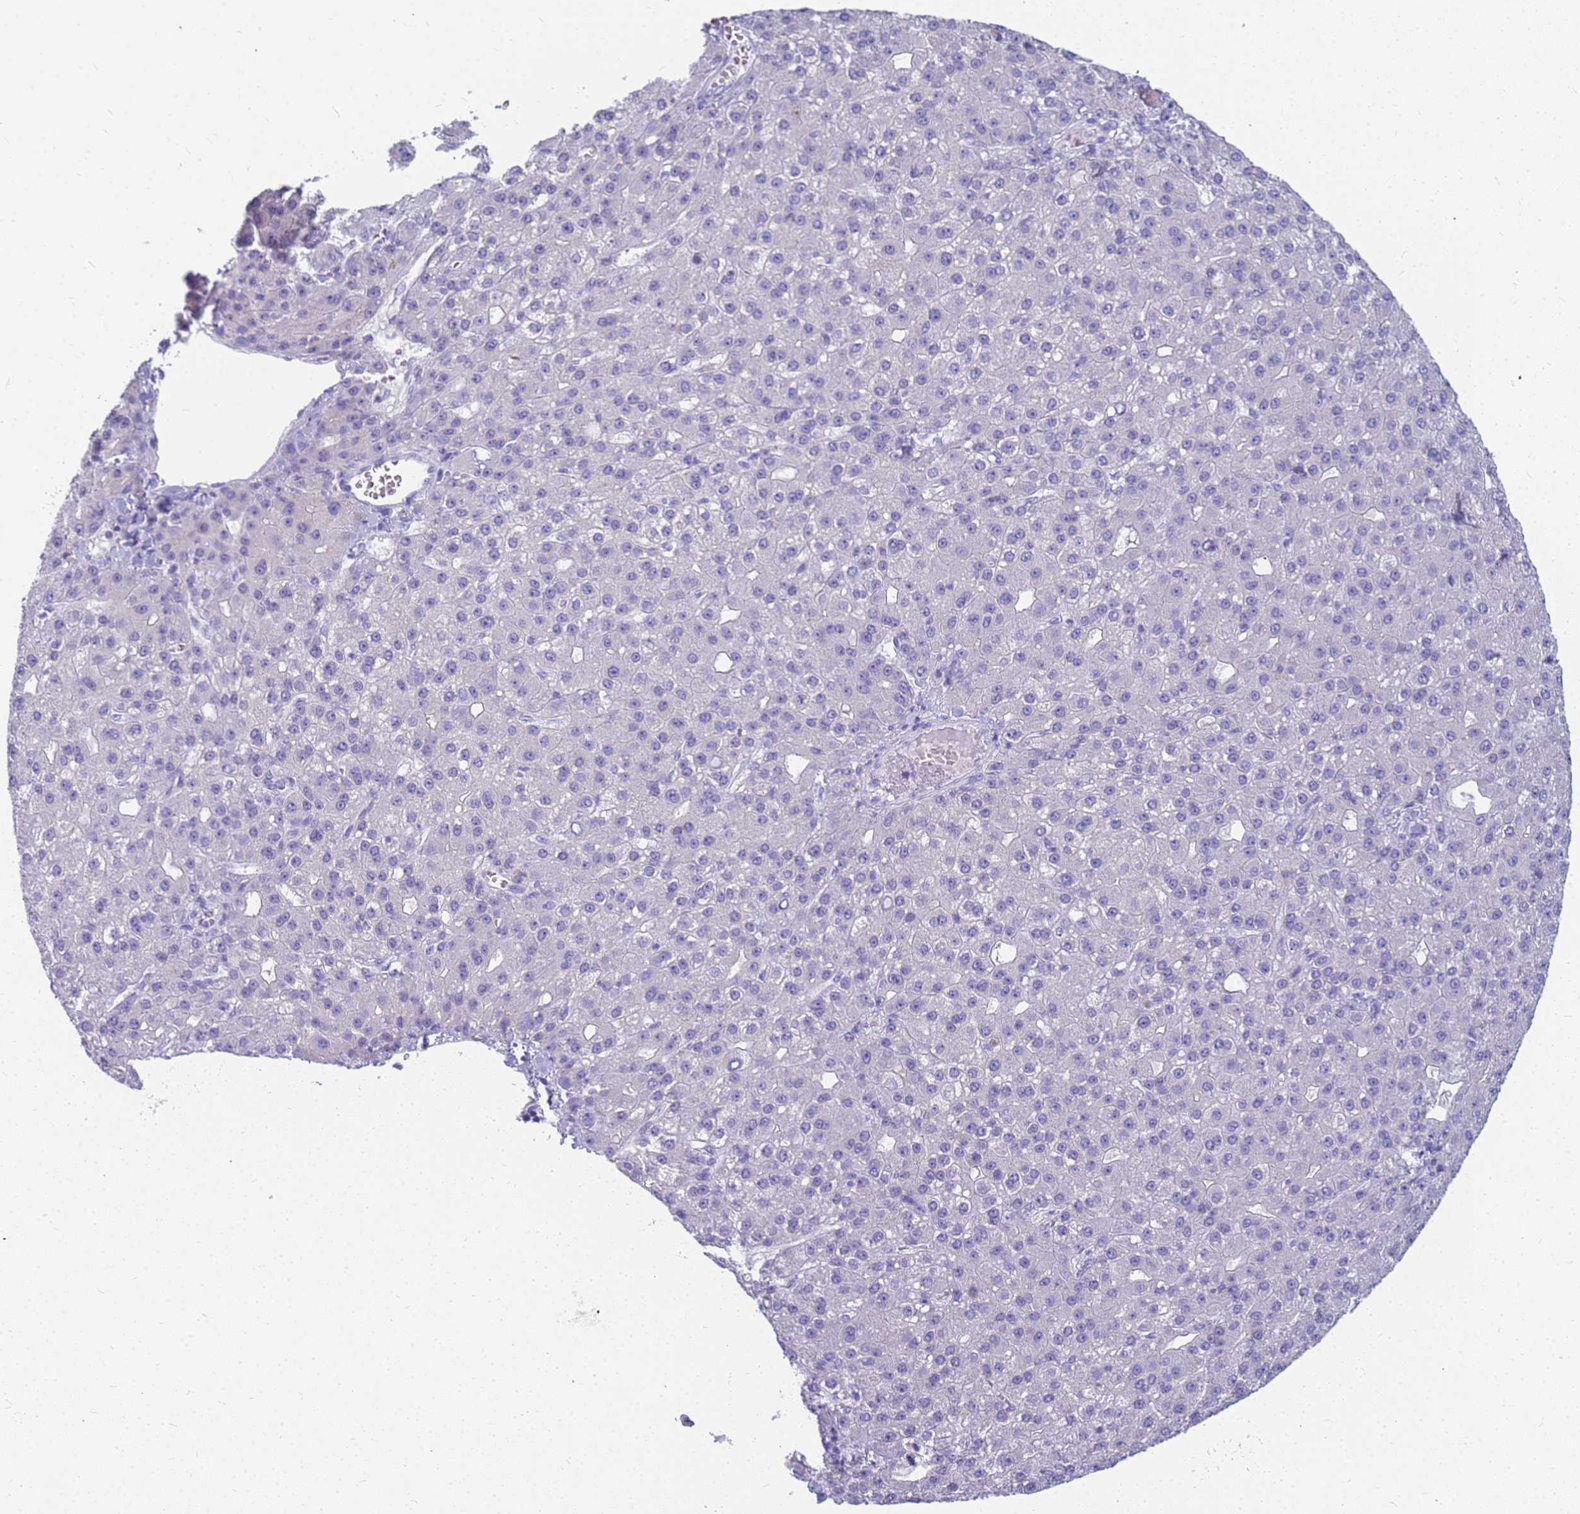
{"staining": {"intensity": "negative", "quantity": "none", "location": "none"}, "tissue": "liver cancer", "cell_type": "Tumor cells", "image_type": "cancer", "snomed": [{"axis": "morphology", "description": "Carcinoma, Hepatocellular, NOS"}, {"axis": "topography", "description": "Liver"}], "caption": "Image shows no protein staining in tumor cells of liver cancer tissue.", "gene": "RNASE2", "patient": {"sex": "male", "age": 67}}